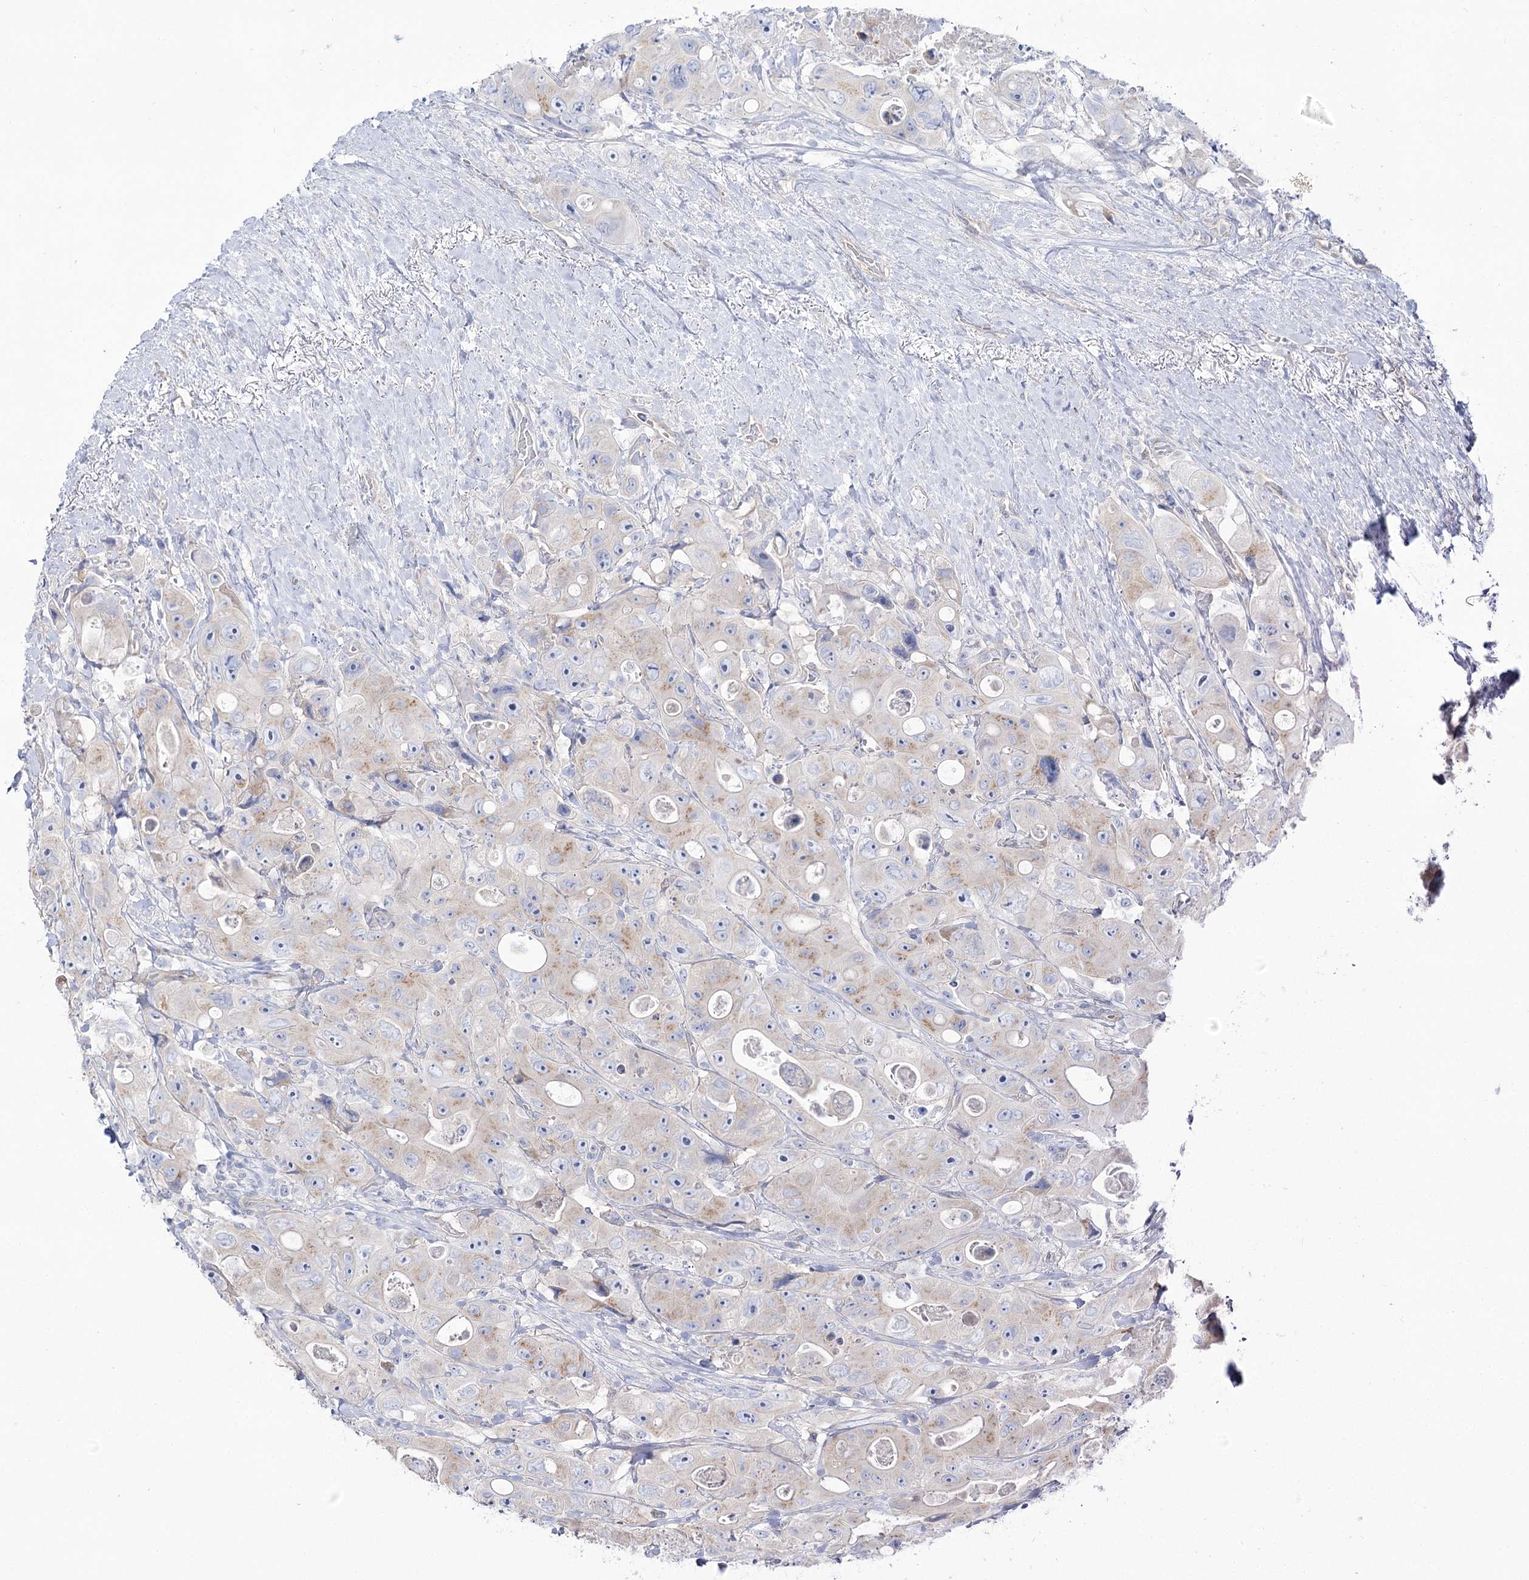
{"staining": {"intensity": "weak", "quantity": "<25%", "location": "cytoplasmic/membranous"}, "tissue": "colorectal cancer", "cell_type": "Tumor cells", "image_type": "cancer", "snomed": [{"axis": "morphology", "description": "Adenocarcinoma, NOS"}, {"axis": "topography", "description": "Colon"}], "caption": "The photomicrograph shows no significant positivity in tumor cells of colorectal cancer.", "gene": "SUOX", "patient": {"sex": "female", "age": 46}}